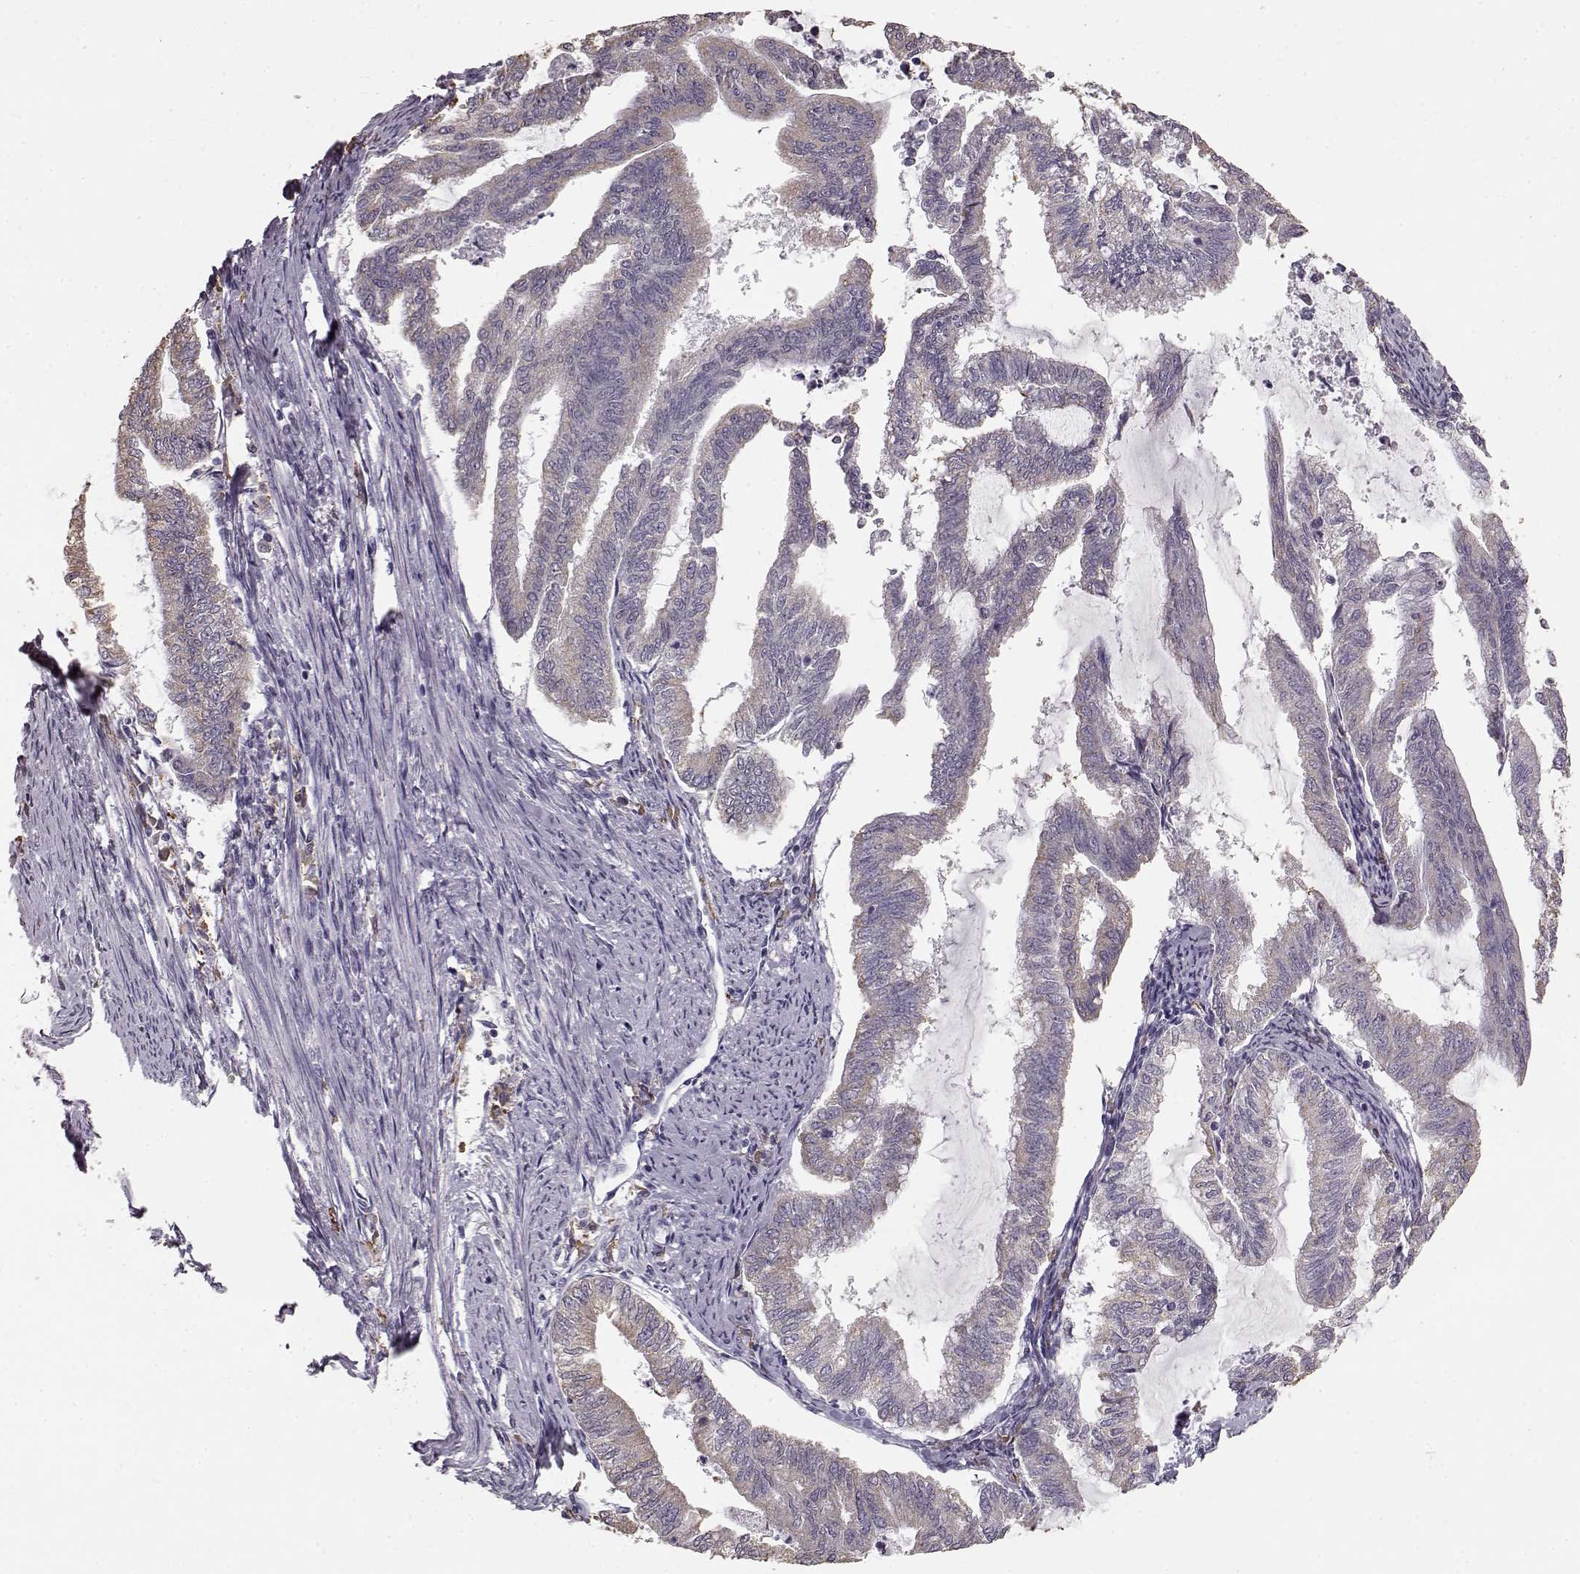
{"staining": {"intensity": "negative", "quantity": "none", "location": "none"}, "tissue": "endometrial cancer", "cell_type": "Tumor cells", "image_type": "cancer", "snomed": [{"axis": "morphology", "description": "Adenocarcinoma, NOS"}, {"axis": "topography", "description": "Endometrium"}], "caption": "Tumor cells show no significant staining in adenocarcinoma (endometrial). The staining is performed using DAB brown chromogen with nuclei counter-stained in using hematoxylin.", "gene": "GABRG3", "patient": {"sex": "female", "age": 79}}